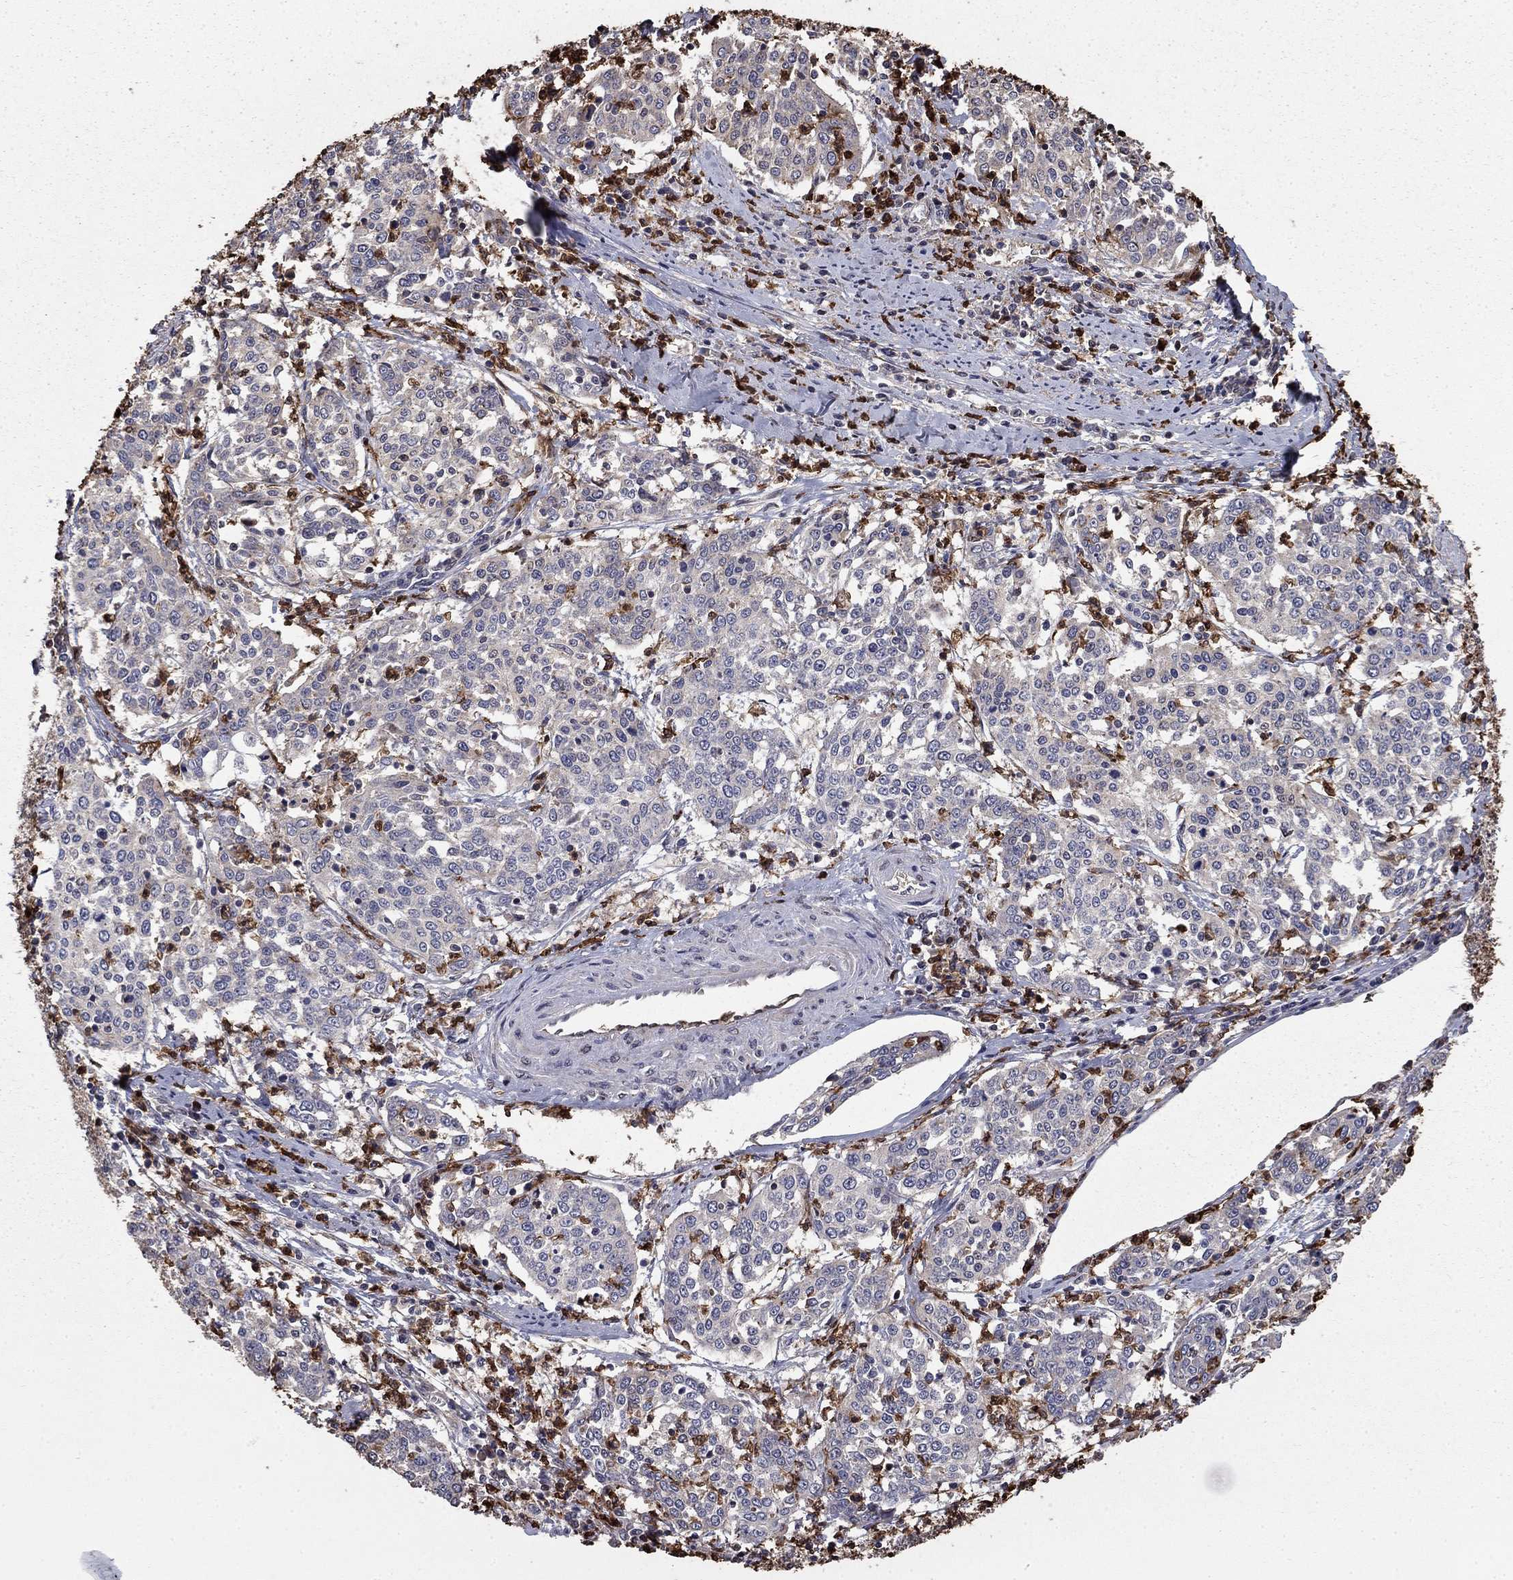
{"staining": {"intensity": "negative", "quantity": "none", "location": "none"}, "tissue": "cervical cancer", "cell_type": "Tumor cells", "image_type": "cancer", "snomed": [{"axis": "morphology", "description": "Squamous cell carcinoma, NOS"}, {"axis": "topography", "description": "Cervix"}], "caption": "The image demonstrates no staining of tumor cells in cervical cancer.", "gene": "GYG1", "patient": {"sex": "female", "age": 41}}